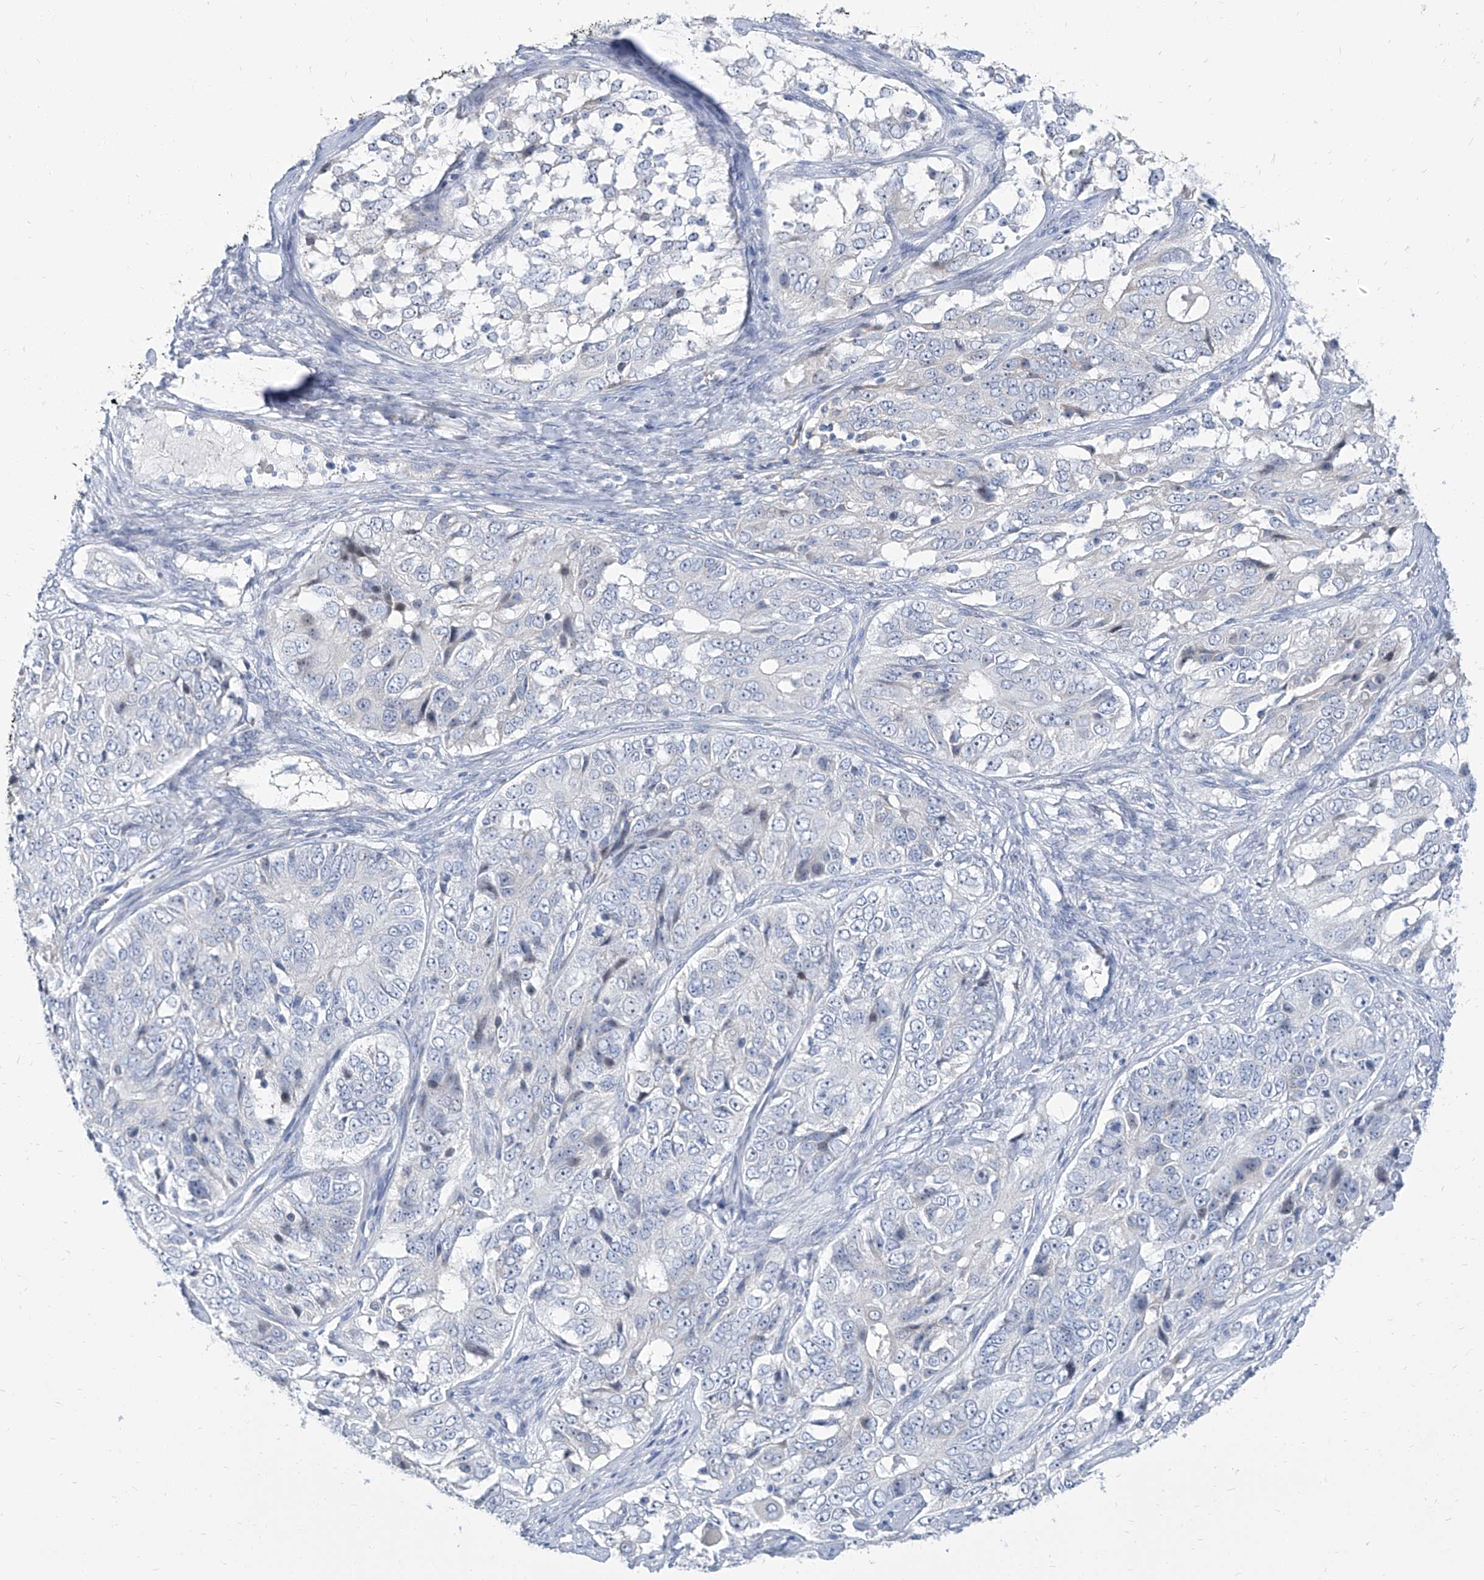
{"staining": {"intensity": "negative", "quantity": "none", "location": "none"}, "tissue": "ovarian cancer", "cell_type": "Tumor cells", "image_type": "cancer", "snomed": [{"axis": "morphology", "description": "Carcinoma, endometroid"}, {"axis": "topography", "description": "Ovary"}], "caption": "Tumor cells show no significant expression in ovarian cancer.", "gene": "TXLNB", "patient": {"sex": "female", "age": 51}}